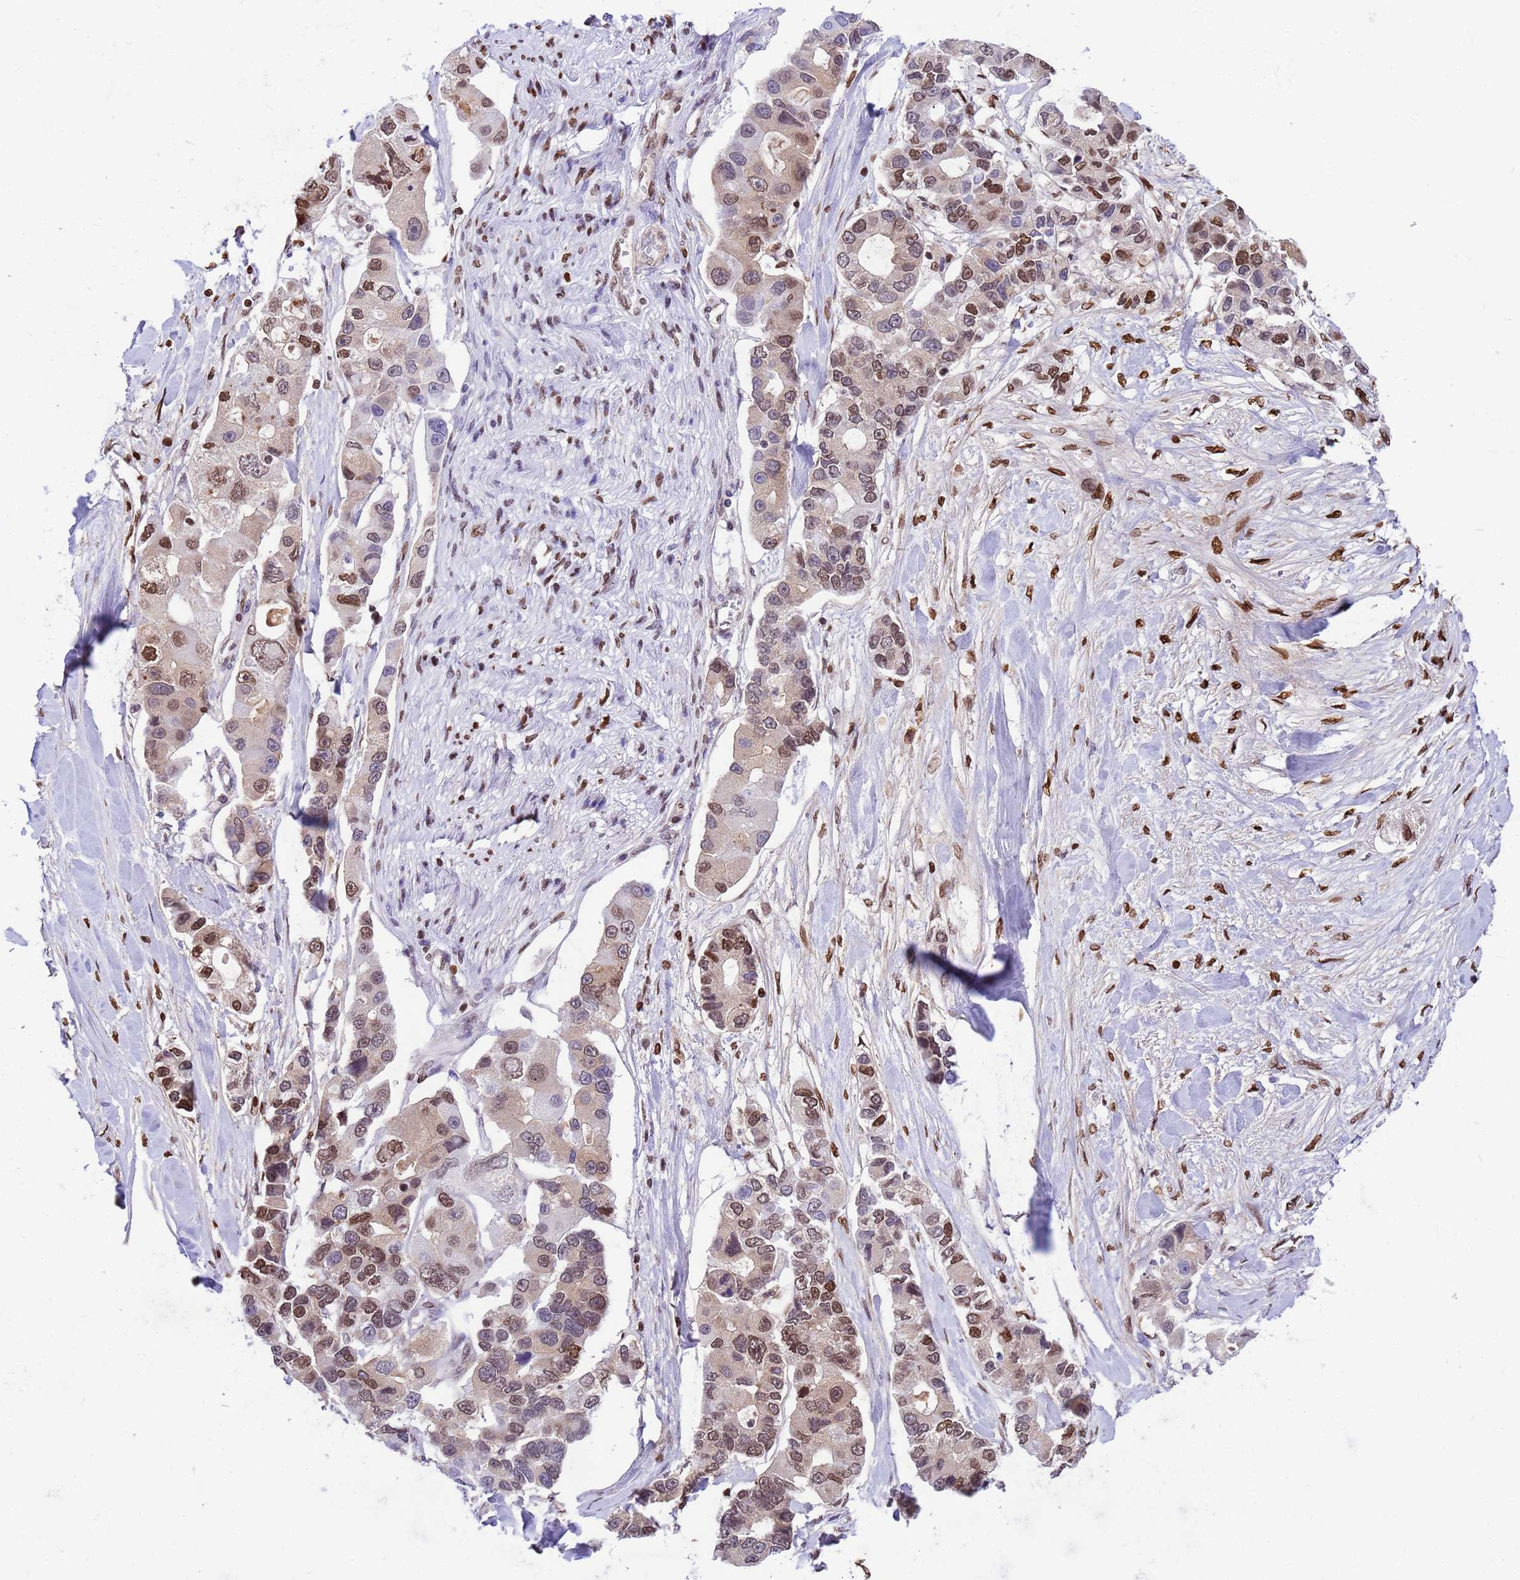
{"staining": {"intensity": "moderate", "quantity": "25%-75%", "location": "nuclear"}, "tissue": "lung cancer", "cell_type": "Tumor cells", "image_type": "cancer", "snomed": [{"axis": "morphology", "description": "Adenocarcinoma, NOS"}, {"axis": "topography", "description": "Lung"}], "caption": "Immunohistochemistry (IHC) micrograph of neoplastic tissue: lung cancer stained using IHC displays medium levels of moderate protein expression localized specifically in the nuclear of tumor cells, appearing as a nuclear brown color.", "gene": "ORM1", "patient": {"sex": "female", "age": 54}}